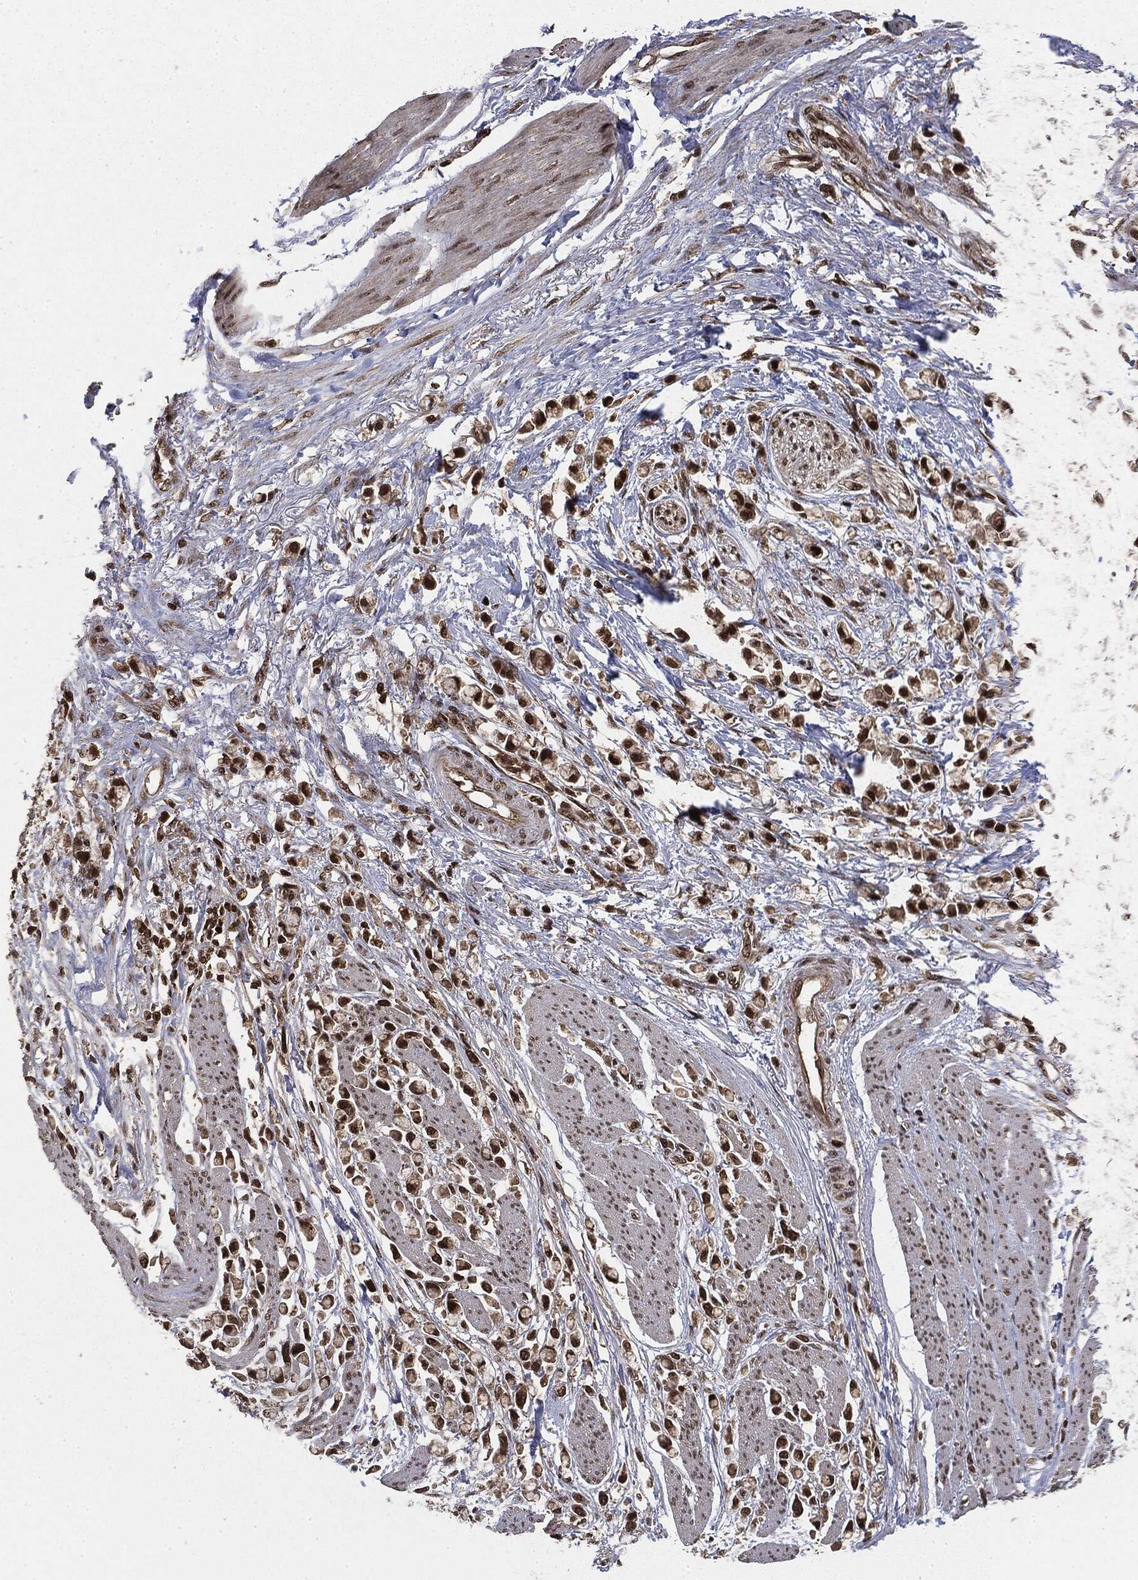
{"staining": {"intensity": "strong", "quantity": ">75%", "location": "nuclear"}, "tissue": "stomach cancer", "cell_type": "Tumor cells", "image_type": "cancer", "snomed": [{"axis": "morphology", "description": "Adenocarcinoma, NOS"}, {"axis": "topography", "description": "Stomach"}], "caption": "DAB immunohistochemical staining of human stomach cancer shows strong nuclear protein positivity in about >75% of tumor cells.", "gene": "CTDP1", "patient": {"sex": "female", "age": 81}}